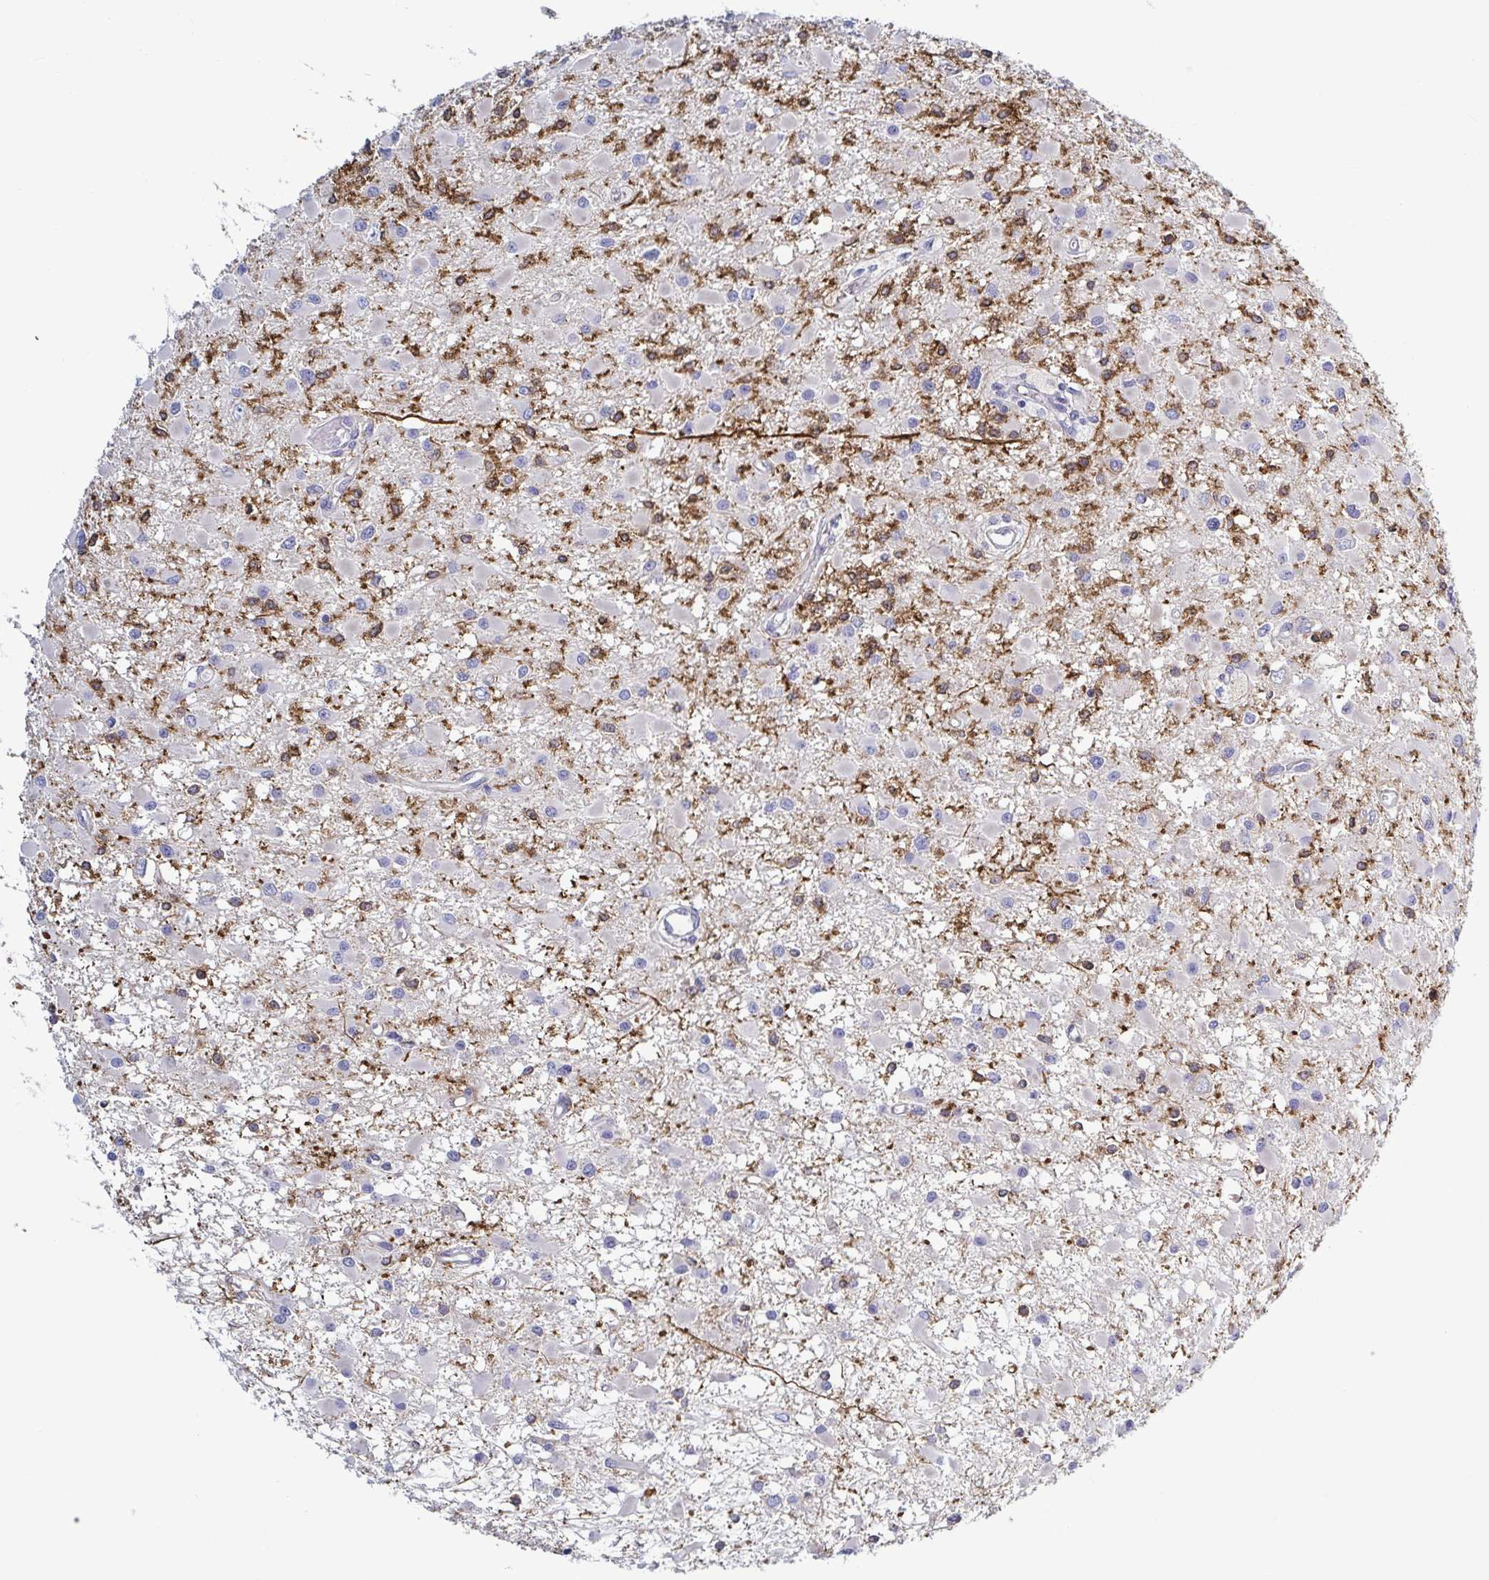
{"staining": {"intensity": "strong", "quantity": "<25%", "location": "cytoplasmic/membranous"}, "tissue": "glioma", "cell_type": "Tumor cells", "image_type": "cancer", "snomed": [{"axis": "morphology", "description": "Glioma, malignant, High grade"}, {"axis": "topography", "description": "Brain"}], "caption": "Glioma tissue reveals strong cytoplasmic/membranous staining in approximately <25% of tumor cells, visualized by immunohistochemistry. (Stains: DAB (3,3'-diaminobenzidine) in brown, nuclei in blue, Microscopy: brightfield microscopy at high magnification).", "gene": "TNNI2", "patient": {"sex": "male", "age": 54}}